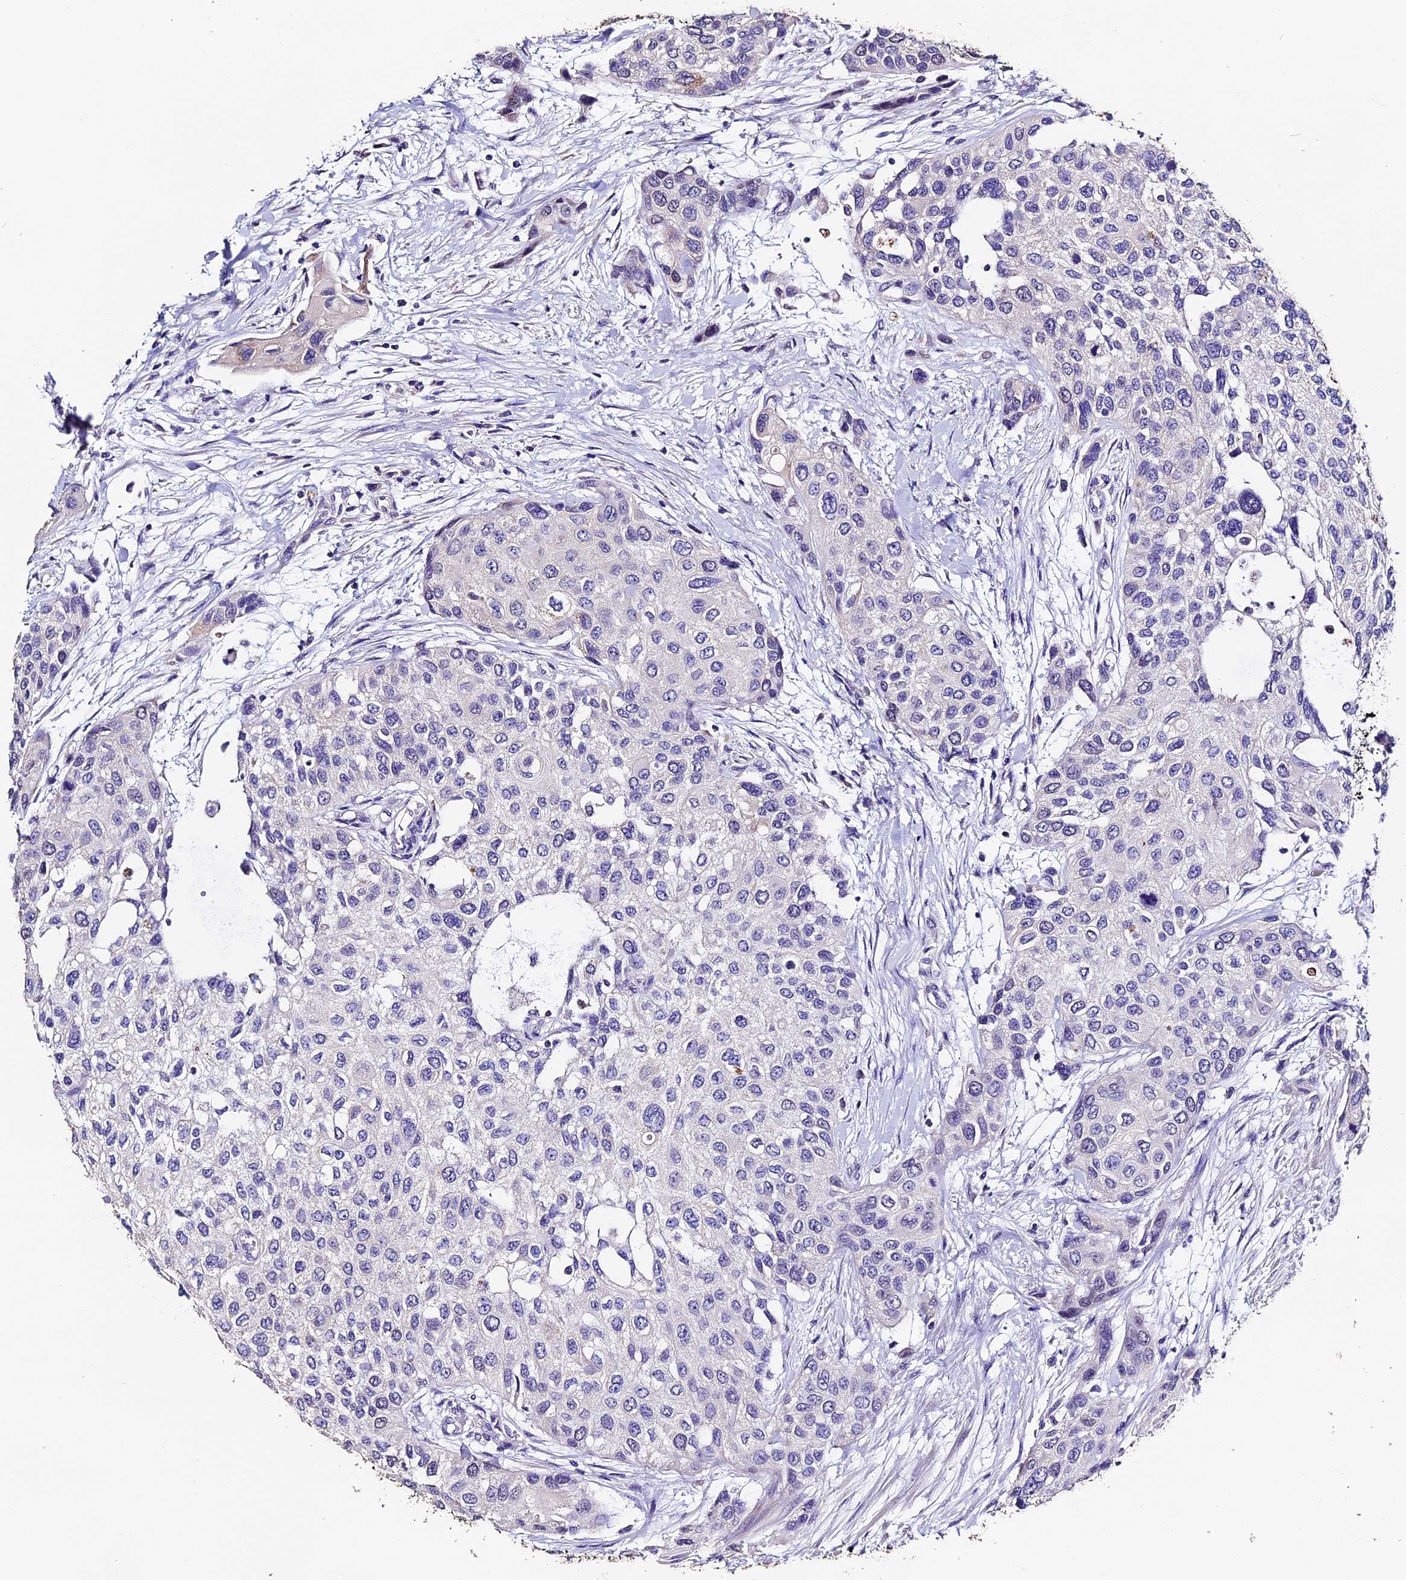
{"staining": {"intensity": "negative", "quantity": "none", "location": "none"}, "tissue": "urothelial cancer", "cell_type": "Tumor cells", "image_type": "cancer", "snomed": [{"axis": "morphology", "description": "Normal tissue, NOS"}, {"axis": "morphology", "description": "Urothelial carcinoma, High grade"}, {"axis": "topography", "description": "Vascular tissue"}, {"axis": "topography", "description": "Urinary bladder"}], "caption": "Immunohistochemistry (IHC) photomicrograph of neoplastic tissue: human high-grade urothelial carcinoma stained with DAB (3,3'-diaminobenzidine) shows no significant protein positivity in tumor cells.", "gene": "FBXW9", "patient": {"sex": "female", "age": 56}}